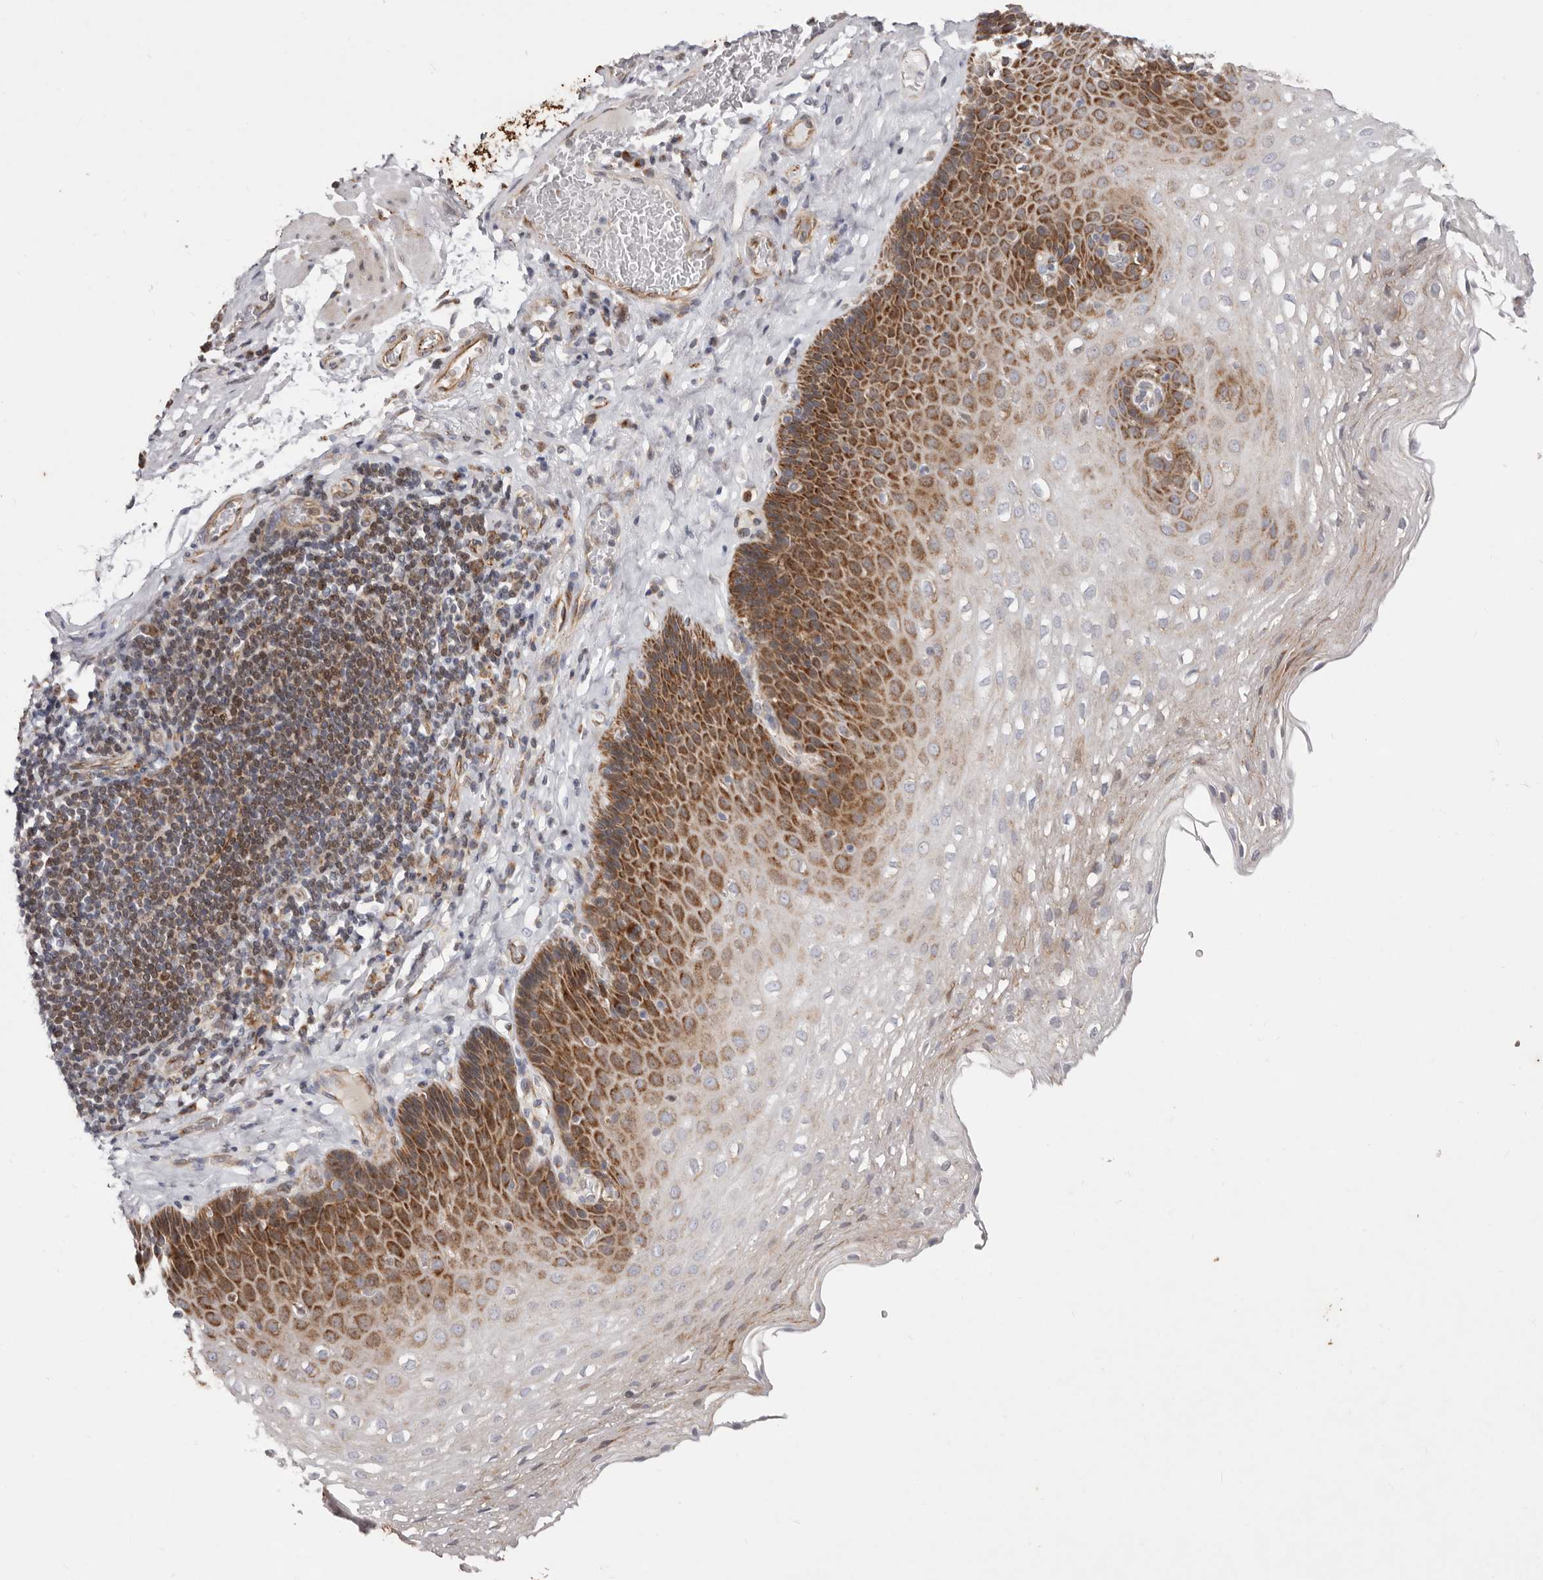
{"staining": {"intensity": "strong", "quantity": "25%-75%", "location": "cytoplasmic/membranous"}, "tissue": "esophagus", "cell_type": "Squamous epithelial cells", "image_type": "normal", "snomed": [{"axis": "morphology", "description": "Normal tissue, NOS"}, {"axis": "topography", "description": "Esophagus"}], "caption": "Strong cytoplasmic/membranous positivity is appreciated in approximately 25%-75% of squamous epithelial cells in unremarkable esophagus. Ihc stains the protein in brown and the nuclei are stained blue.", "gene": "TIMM17B", "patient": {"sex": "female", "age": 66}}